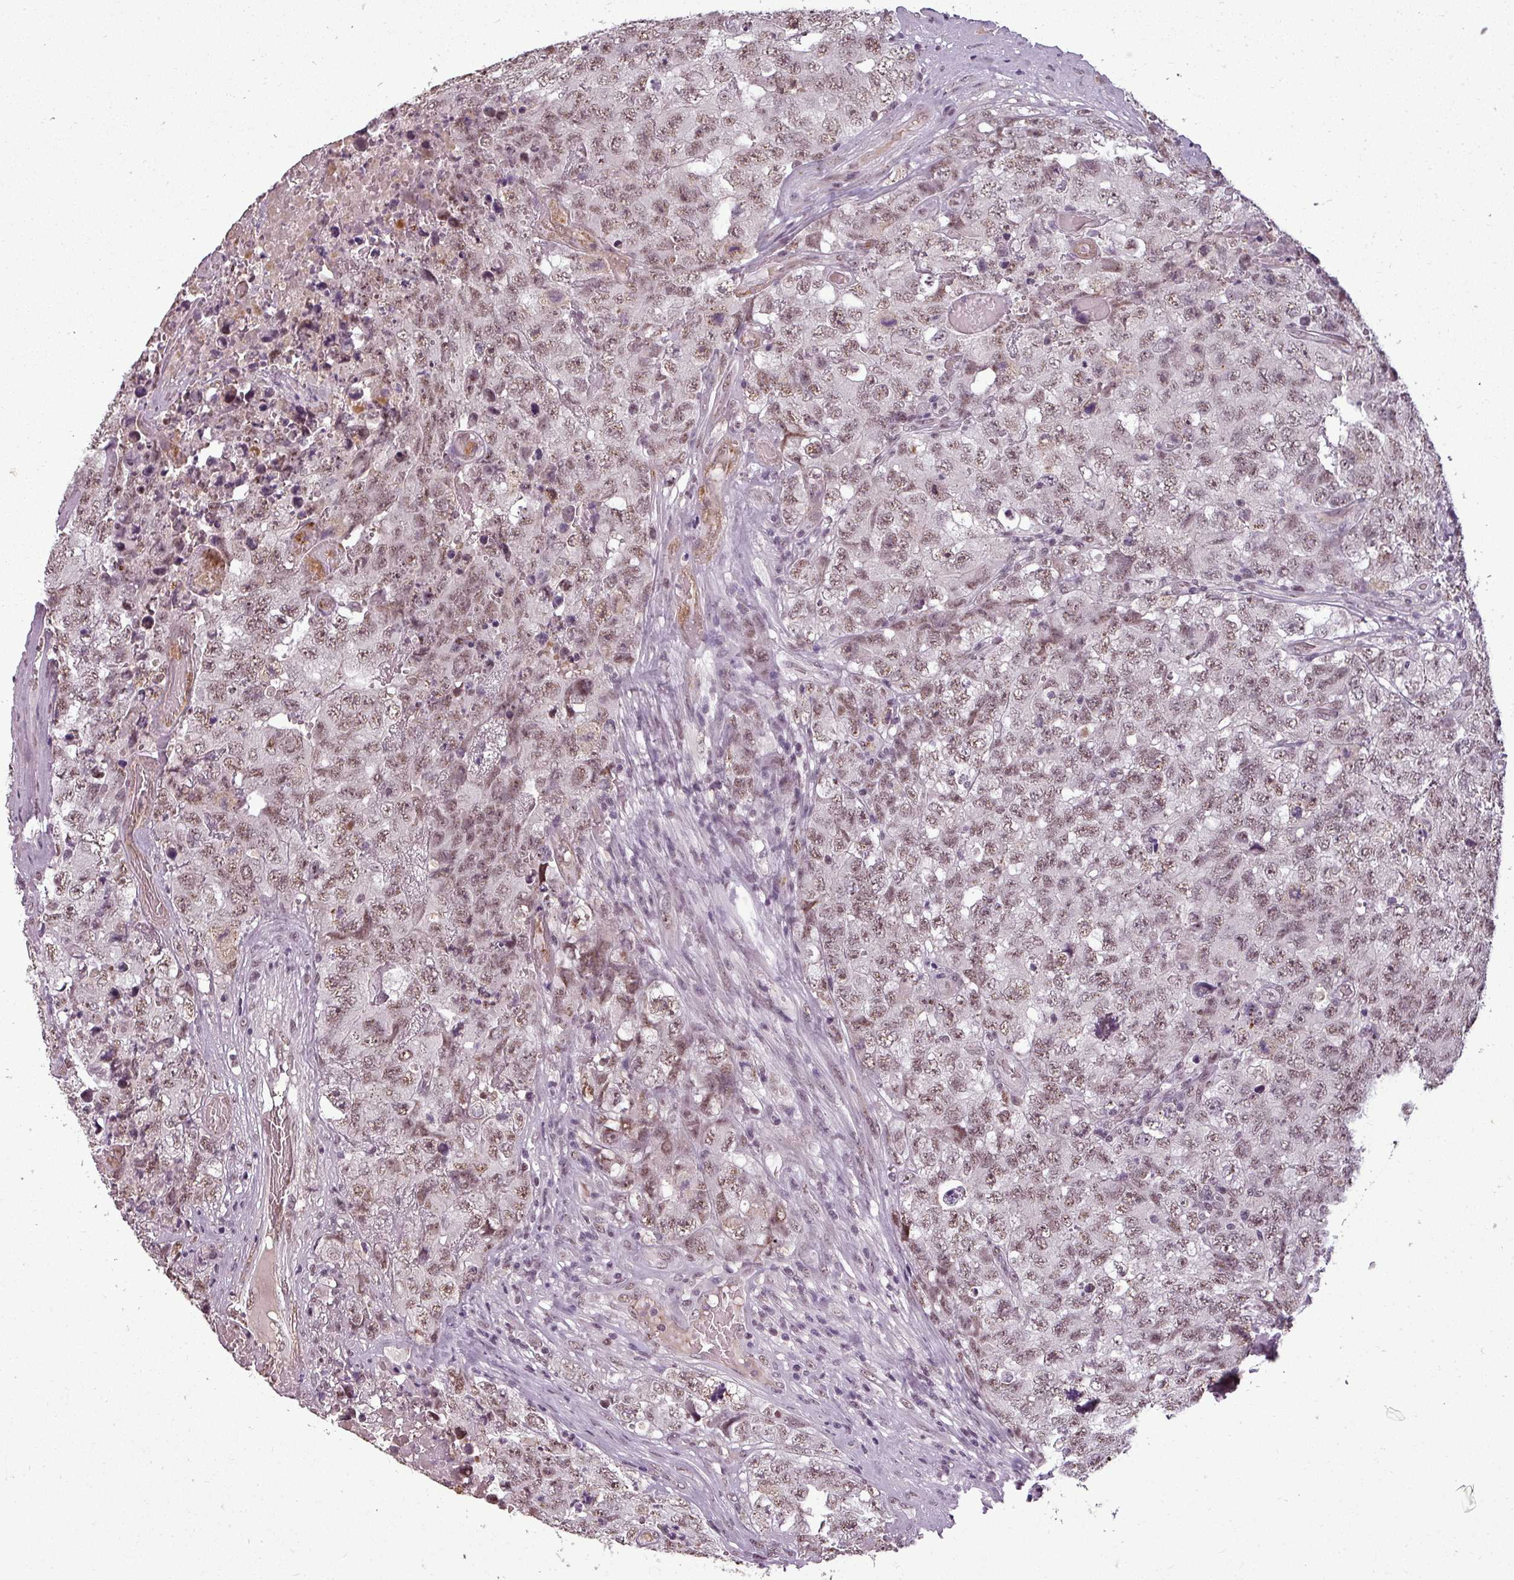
{"staining": {"intensity": "moderate", "quantity": ">75%", "location": "nuclear"}, "tissue": "testis cancer", "cell_type": "Tumor cells", "image_type": "cancer", "snomed": [{"axis": "morphology", "description": "Carcinoma, Embryonal, NOS"}, {"axis": "topography", "description": "Testis"}], "caption": "A high-resolution histopathology image shows IHC staining of testis cancer (embryonal carcinoma), which displays moderate nuclear staining in approximately >75% of tumor cells. Ihc stains the protein in brown and the nuclei are stained blue.", "gene": "BCAS3", "patient": {"sex": "male", "age": 31}}